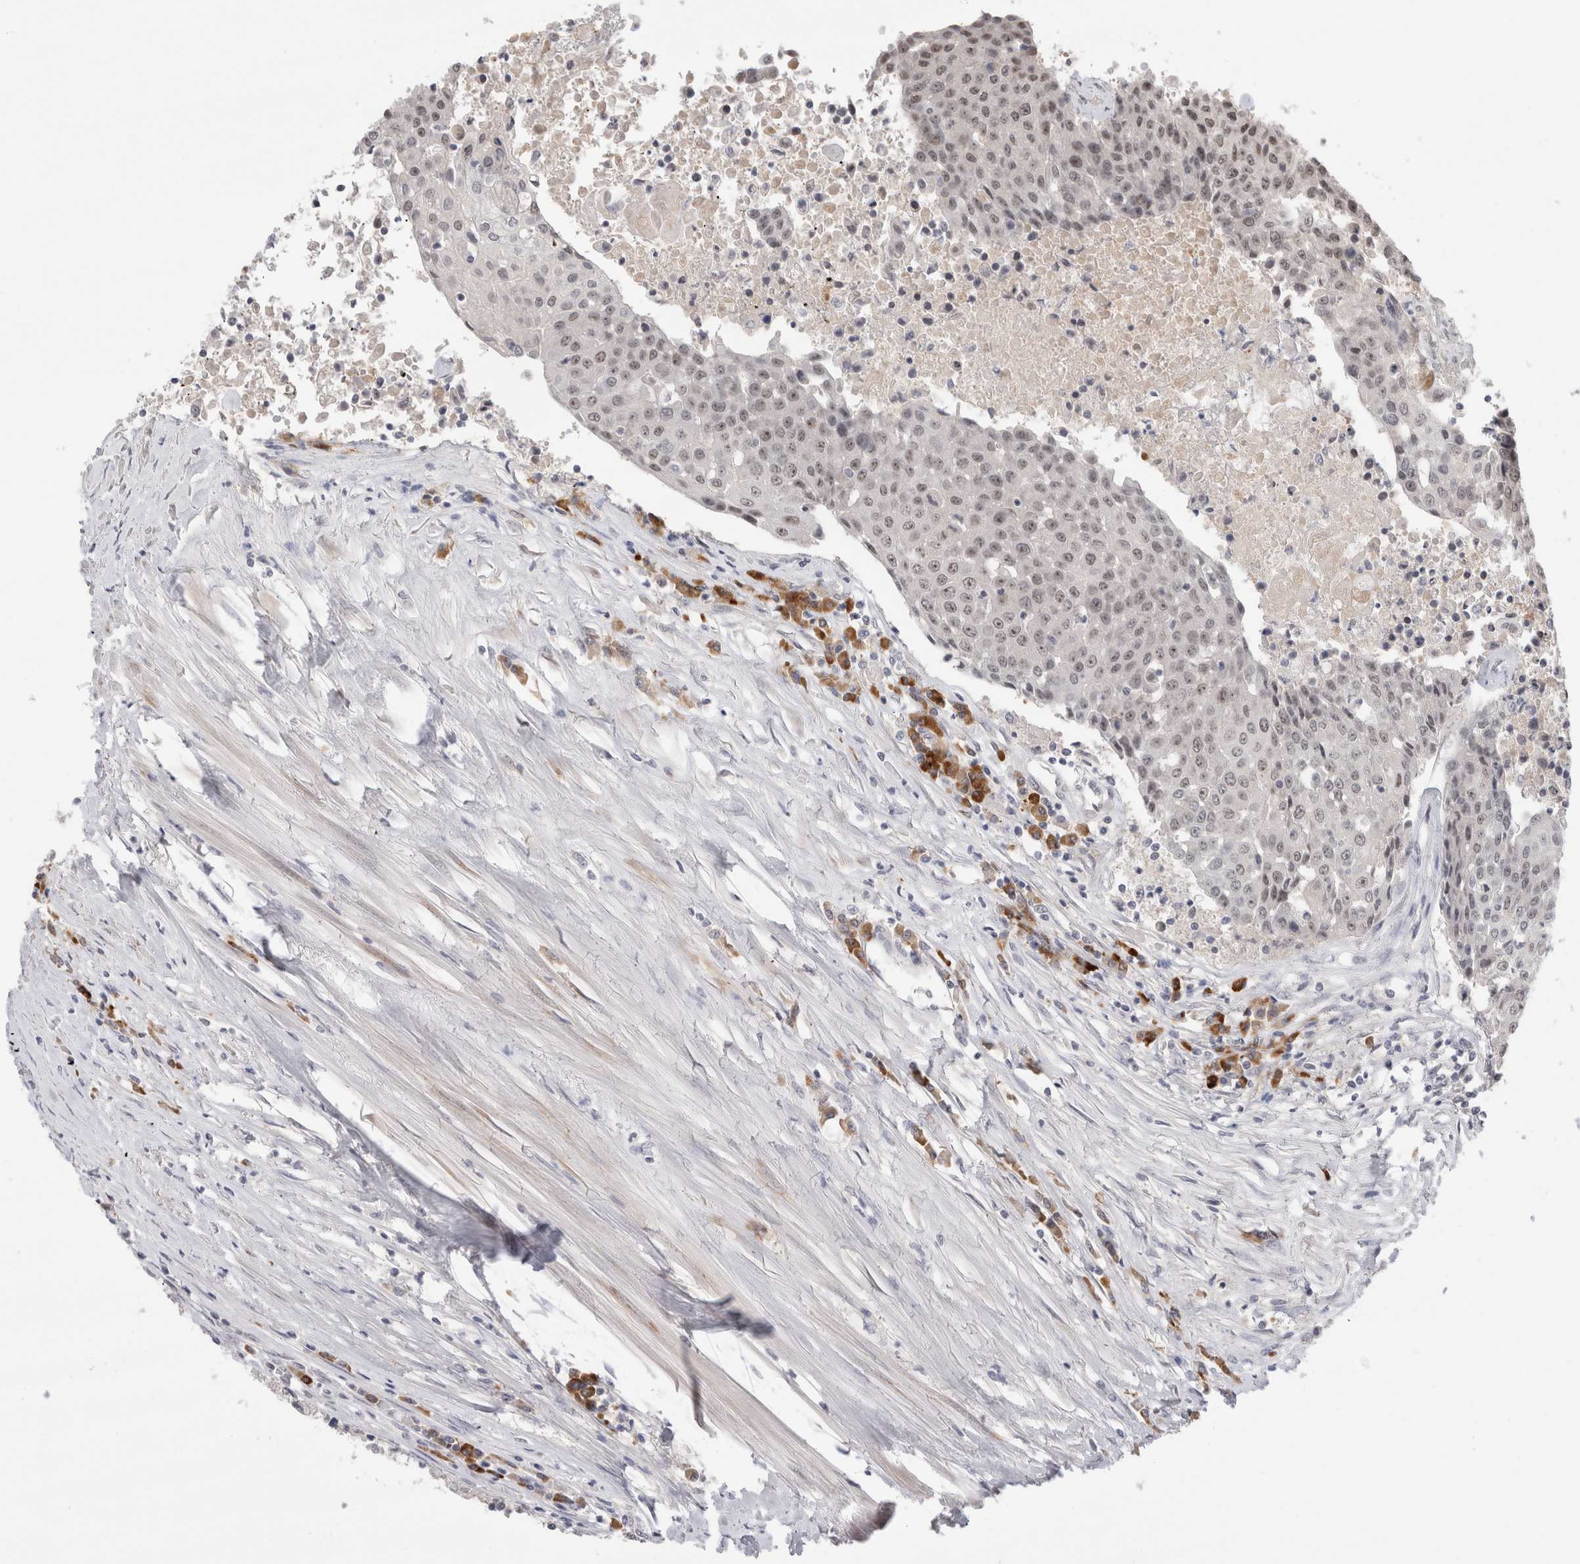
{"staining": {"intensity": "moderate", "quantity": ">75%", "location": "nuclear"}, "tissue": "urothelial cancer", "cell_type": "Tumor cells", "image_type": "cancer", "snomed": [{"axis": "morphology", "description": "Urothelial carcinoma, High grade"}, {"axis": "topography", "description": "Urinary bladder"}], "caption": "Protein expression analysis of human urothelial carcinoma (high-grade) reveals moderate nuclear positivity in approximately >75% of tumor cells. The staining was performed using DAB (3,3'-diaminobenzidine) to visualize the protein expression in brown, while the nuclei were stained in blue with hematoxylin (Magnification: 20x).", "gene": "ZNF24", "patient": {"sex": "female", "age": 85}}